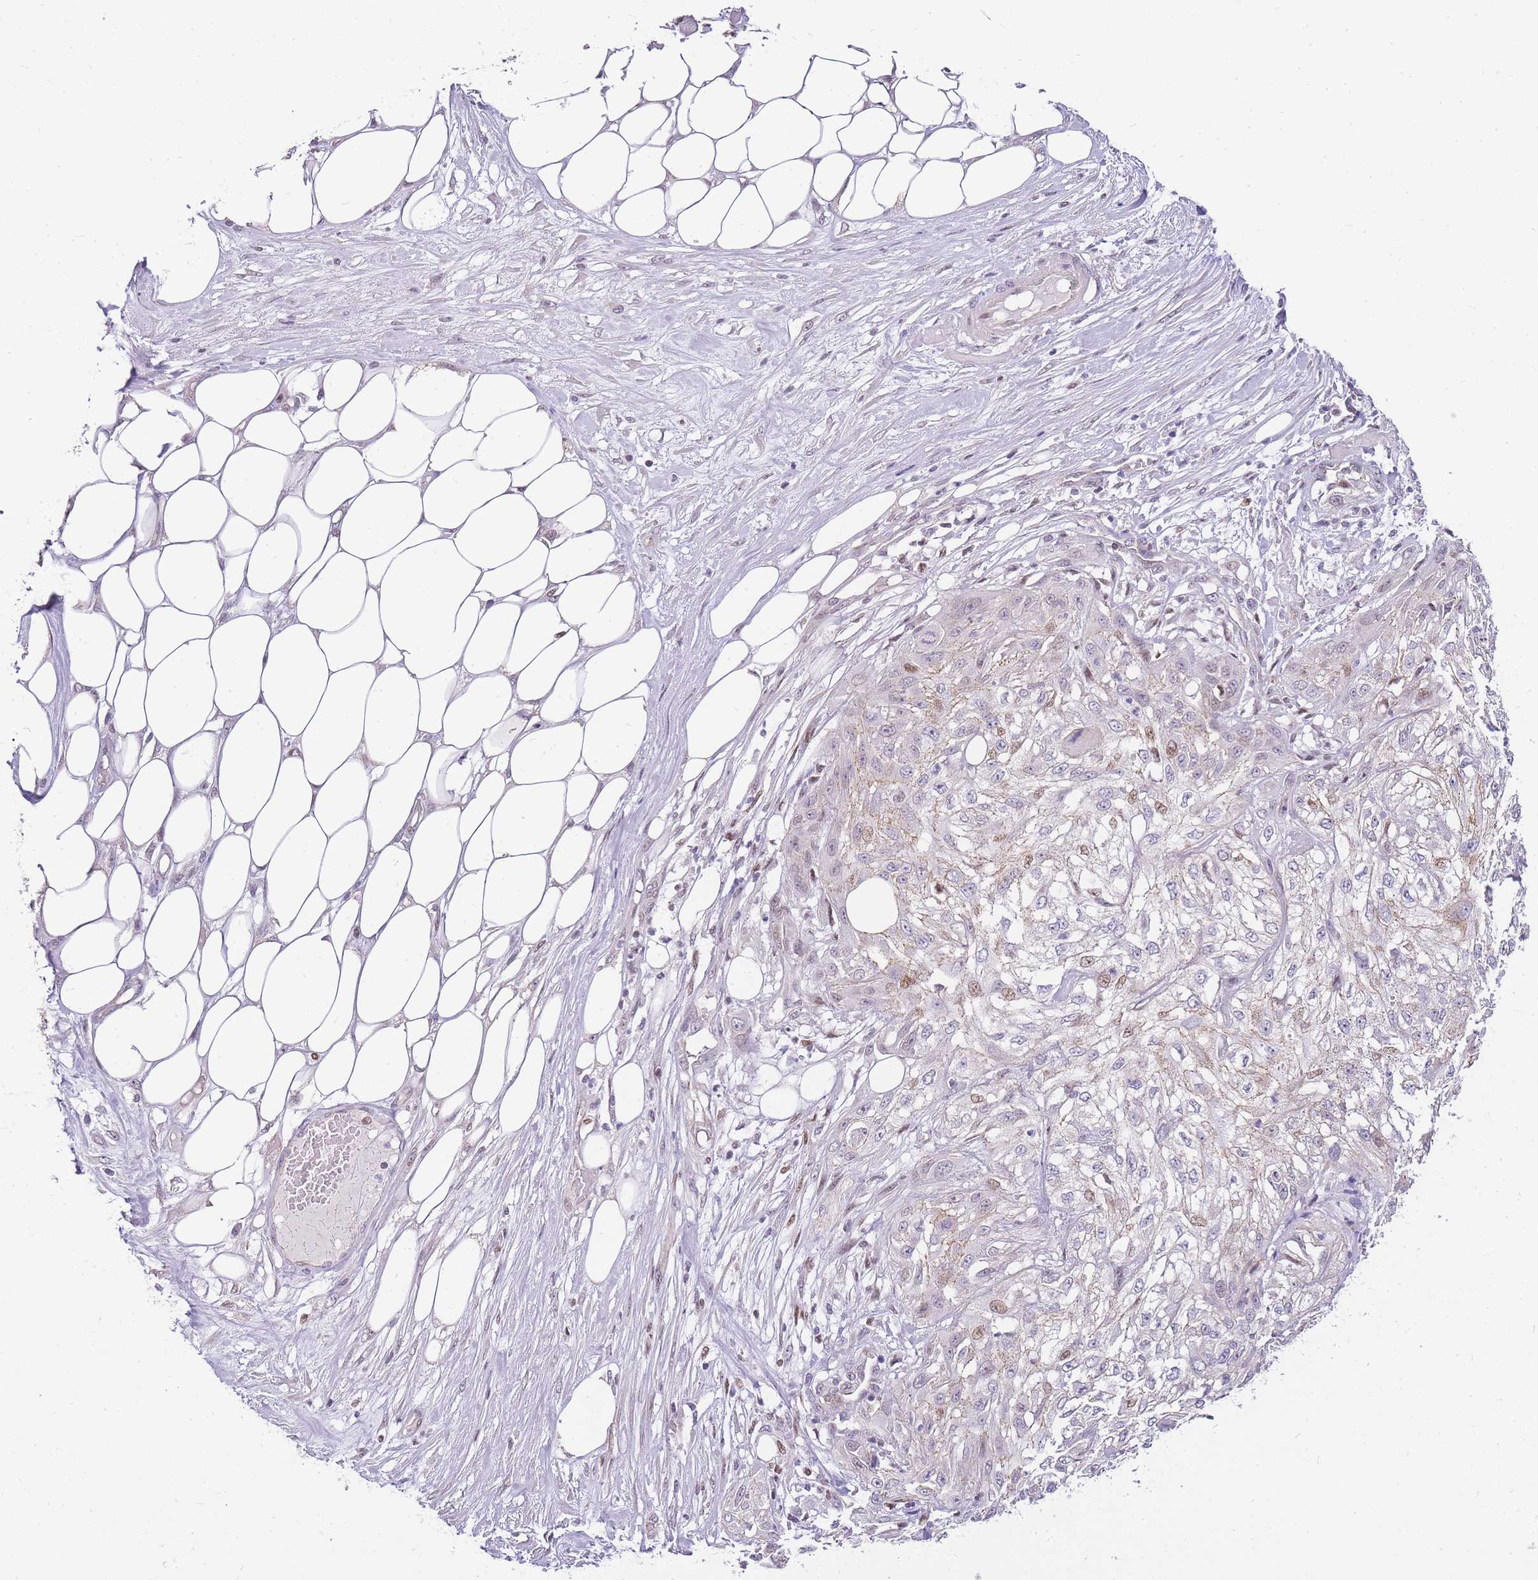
{"staining": {"intensity": "weak", "quantity": "<25%", "location": "nuclear"}, "tissue": "skin cancer", "cell_type": "Tumor cells", "image_type": "cancer", "snomed": [{"axis": "morphology", "description": "Squamous cell carcinoma, NOS"}, {"axis": "morphology", "description": "Squamous cell carcinoma, metastatic, NOS"}, {"axis": "topography", "description": "Skin"}, {"axis": "topography", "description": "Lymph node"}], "caption": "Tumor cells show no significant protein staining in skin metastatic squamous cell carcinoma. (Immunohistochemistry (ihc), brightfield microscopy, high magnification).", "gene": "CLBA1", "patient": {"sex": "male", "age": 75}}